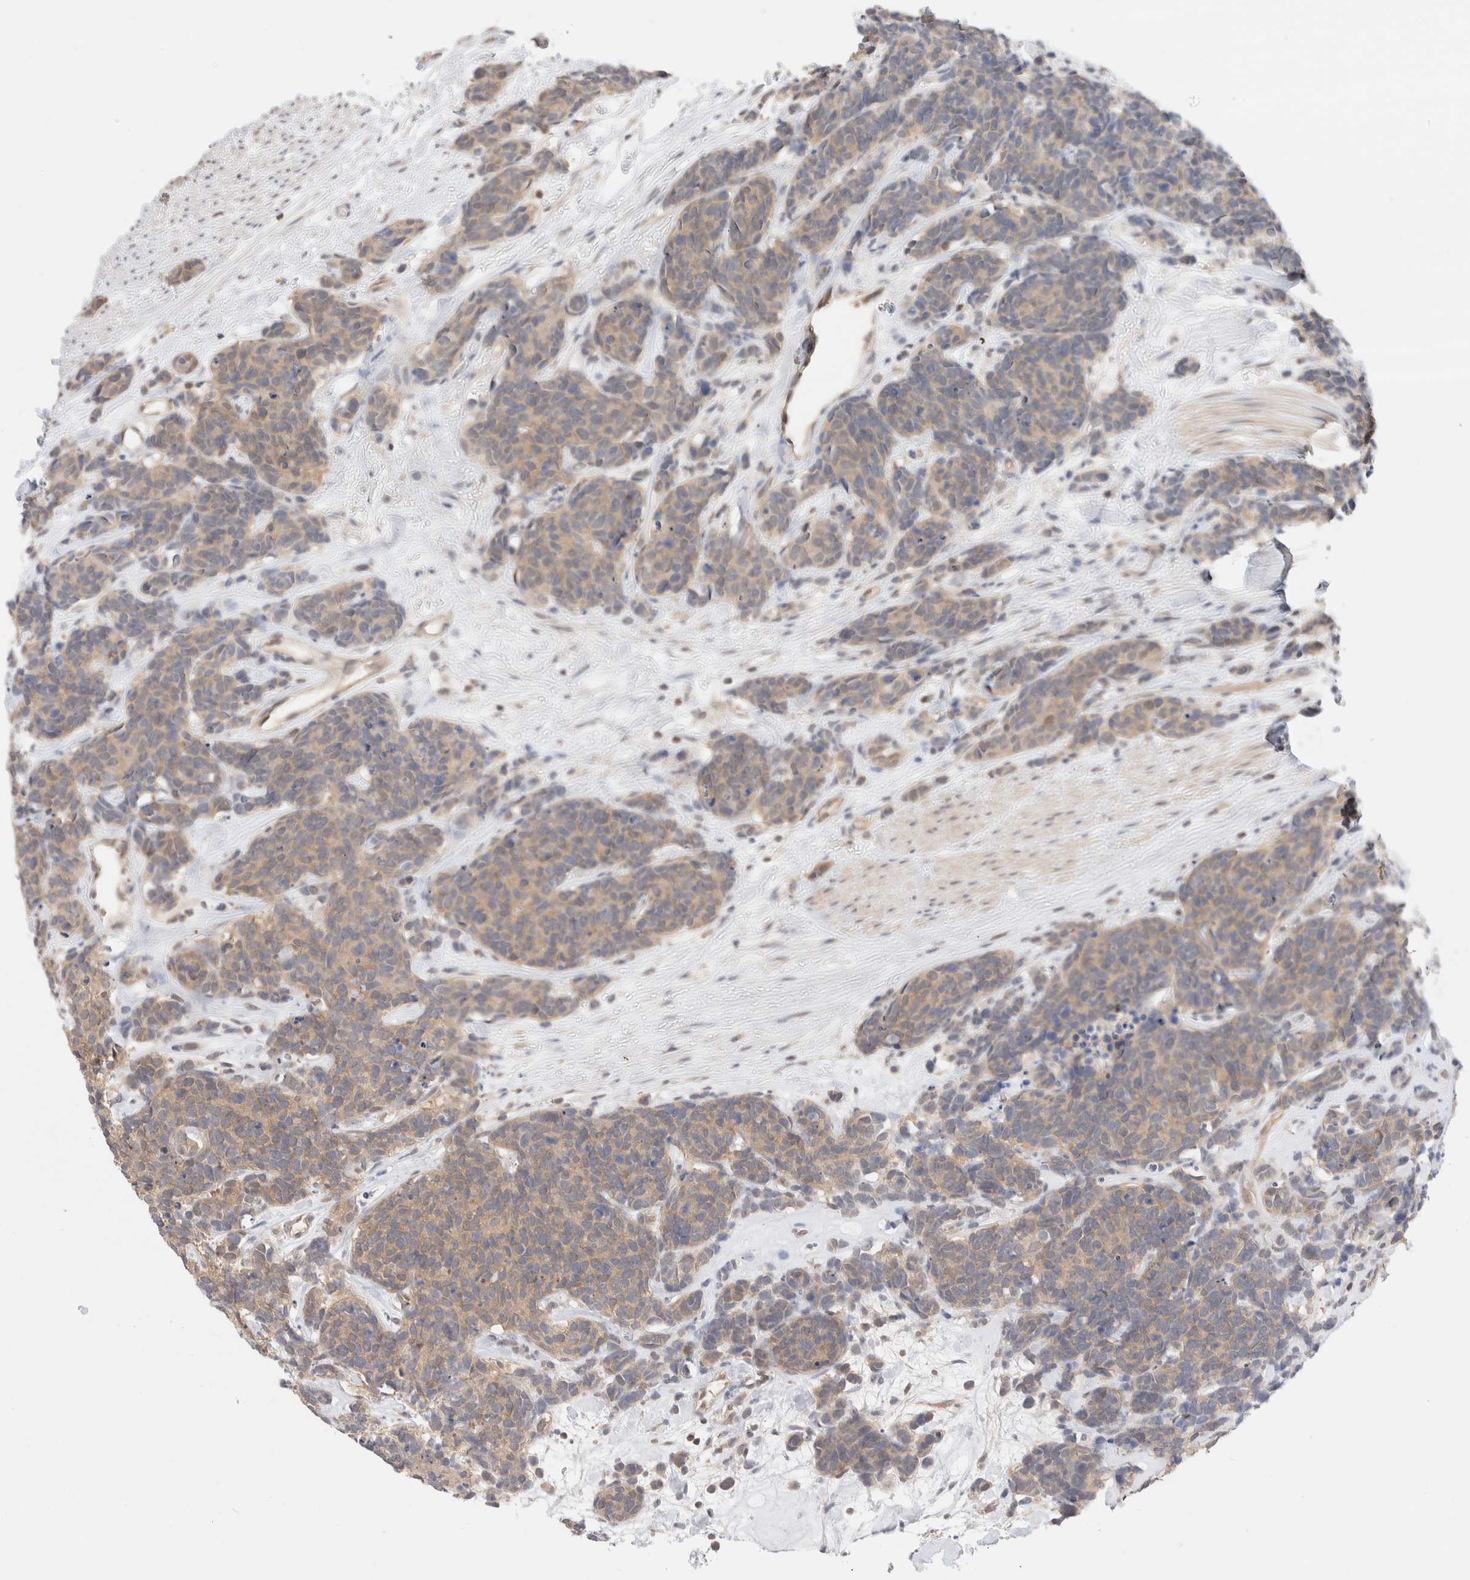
{"staining": {"intensity": "weak", "quantity": ">75%", "location": "cytoplasmic/membranous"}, "tissue": "carcinoid", "cell_type": "Tumor cells", "image_type": "cancer", "snomed": [{"axis": "morphology", "description": "Carcinoma, NOS"}, {"axis": "morphology", "description": "Carcinoid, malignant, NOS"}, {"axis": "topography", "description": "Urinary bladder"}], "caption": "The image displays immunohistochemical staining of carcinoid. There is weak cytoplasmic/membranous positivity is identified in about >75% of tumor cells.", "gene": "C17orf97", "patient": {"sex": "male", "age": 57}}